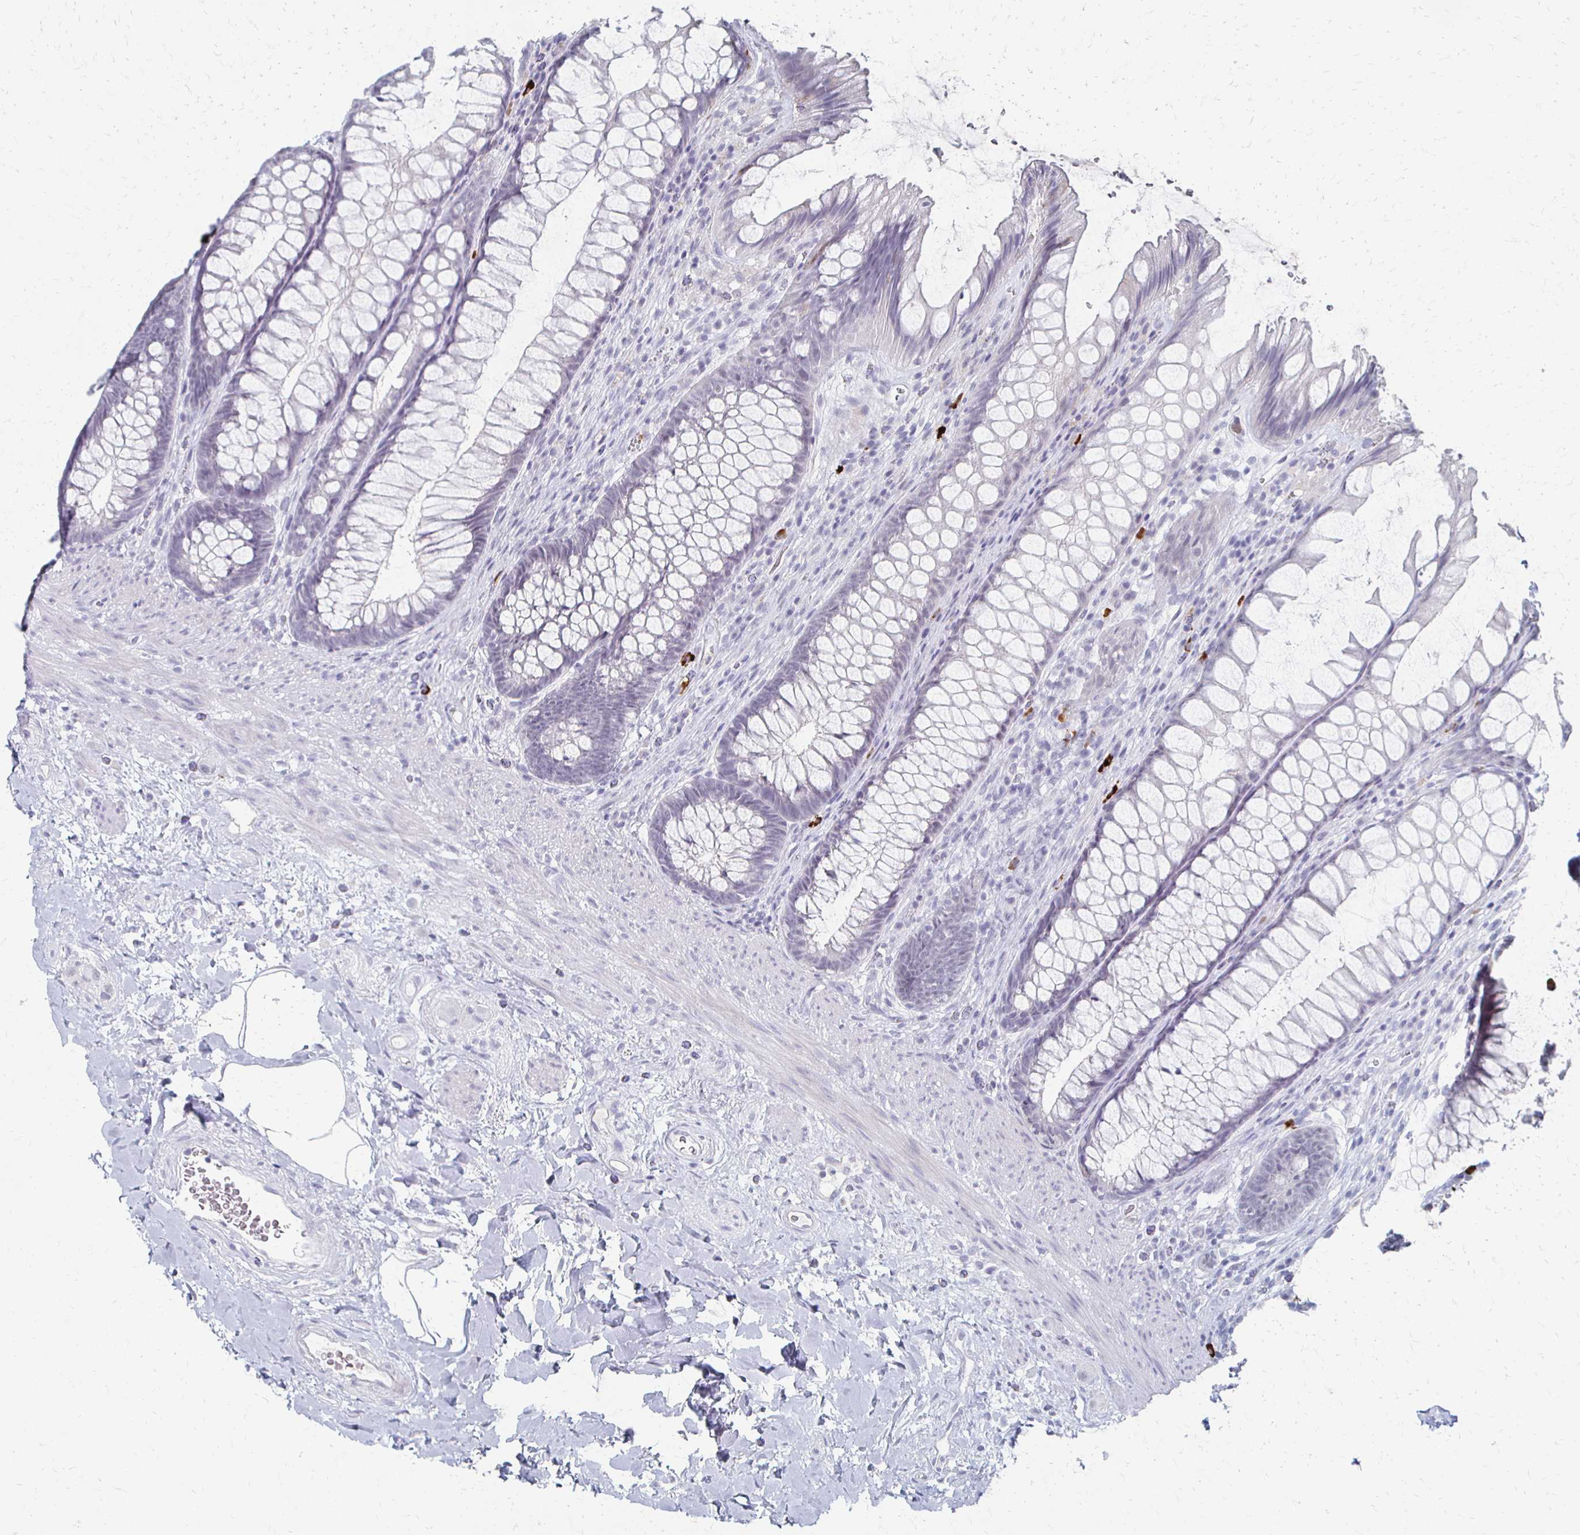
{"staining": {"intensity": "negative", "quantity": "none", "location": "none"}, "tissue": "rectum", "cell_type": "Glandular cells", "image_type": "normal", "snomed": [{"axis": "morphology", "description": "Normal tissue, NOS"}, {"axis": "topography", "description": "Rectum"}], "caption": "This histopathology image is of unremarkable rectum stained with immunohistochemistry to label a protein in brown with the nuclei are counter-stained blue. There is no positivity in glandular cells. (IHC, brightfield microscopy, high magnification).", "gene": "CXCR2", "patient": {"sex": "male", "age": 53}}